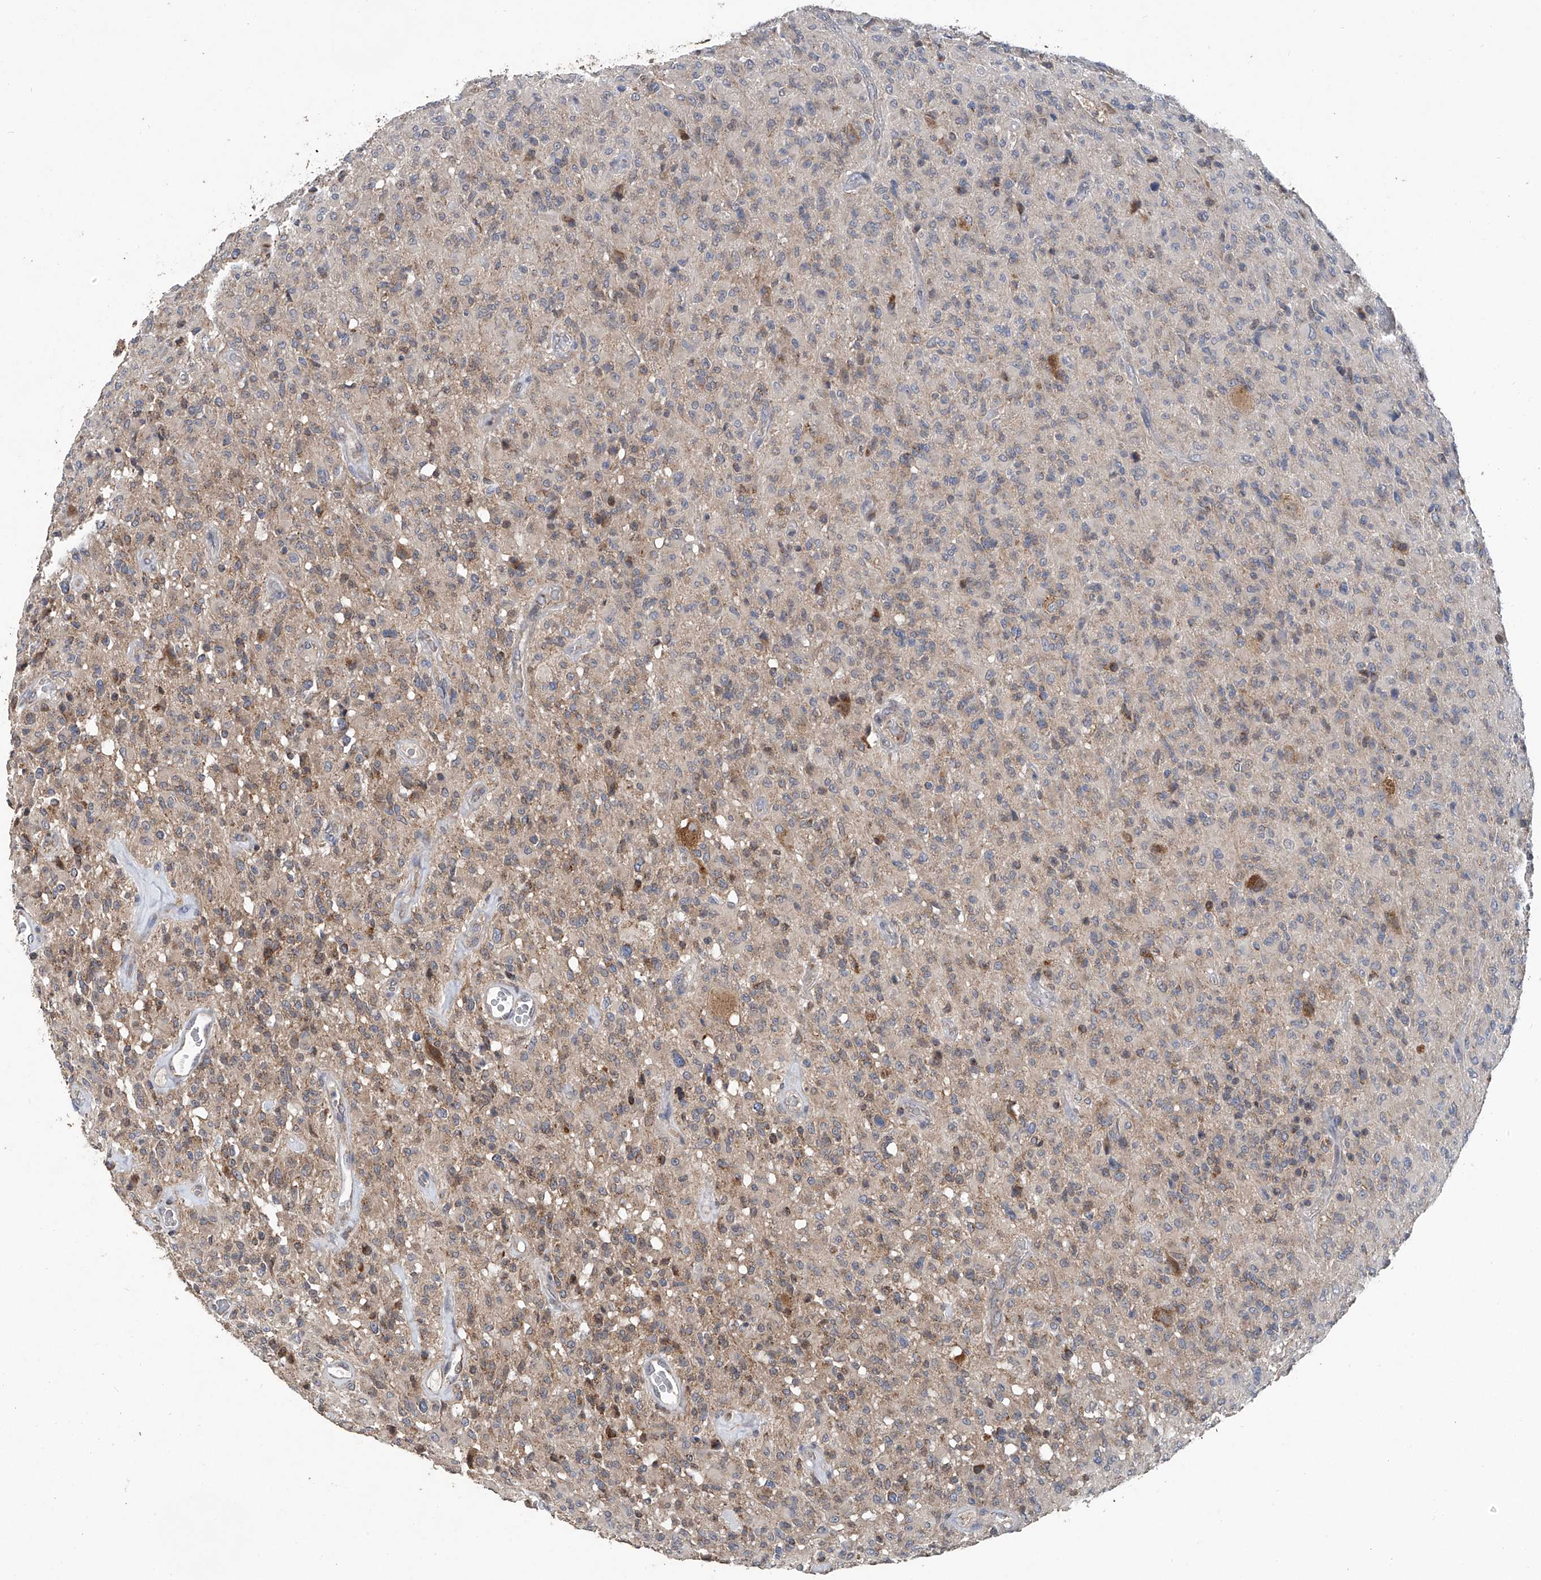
{"staining": {"intensity": "negative", "quantity": "none", "location": "none"}, "tissue": "glioma", "cell_type": "Tumor cells", "image_type": "cancer", "snomed": [{"axis": "morphology", "description": "Glioma, malignant, High grade"}, {"axis": "topography", "description": "Brain"}], "caption": "High-grade glioma (malignant) was stained to show a protein in brown. There is no significant expression in tumor cells.", "gene": "BCKDHB", "patient": {"sex": "female", "age": 57}}